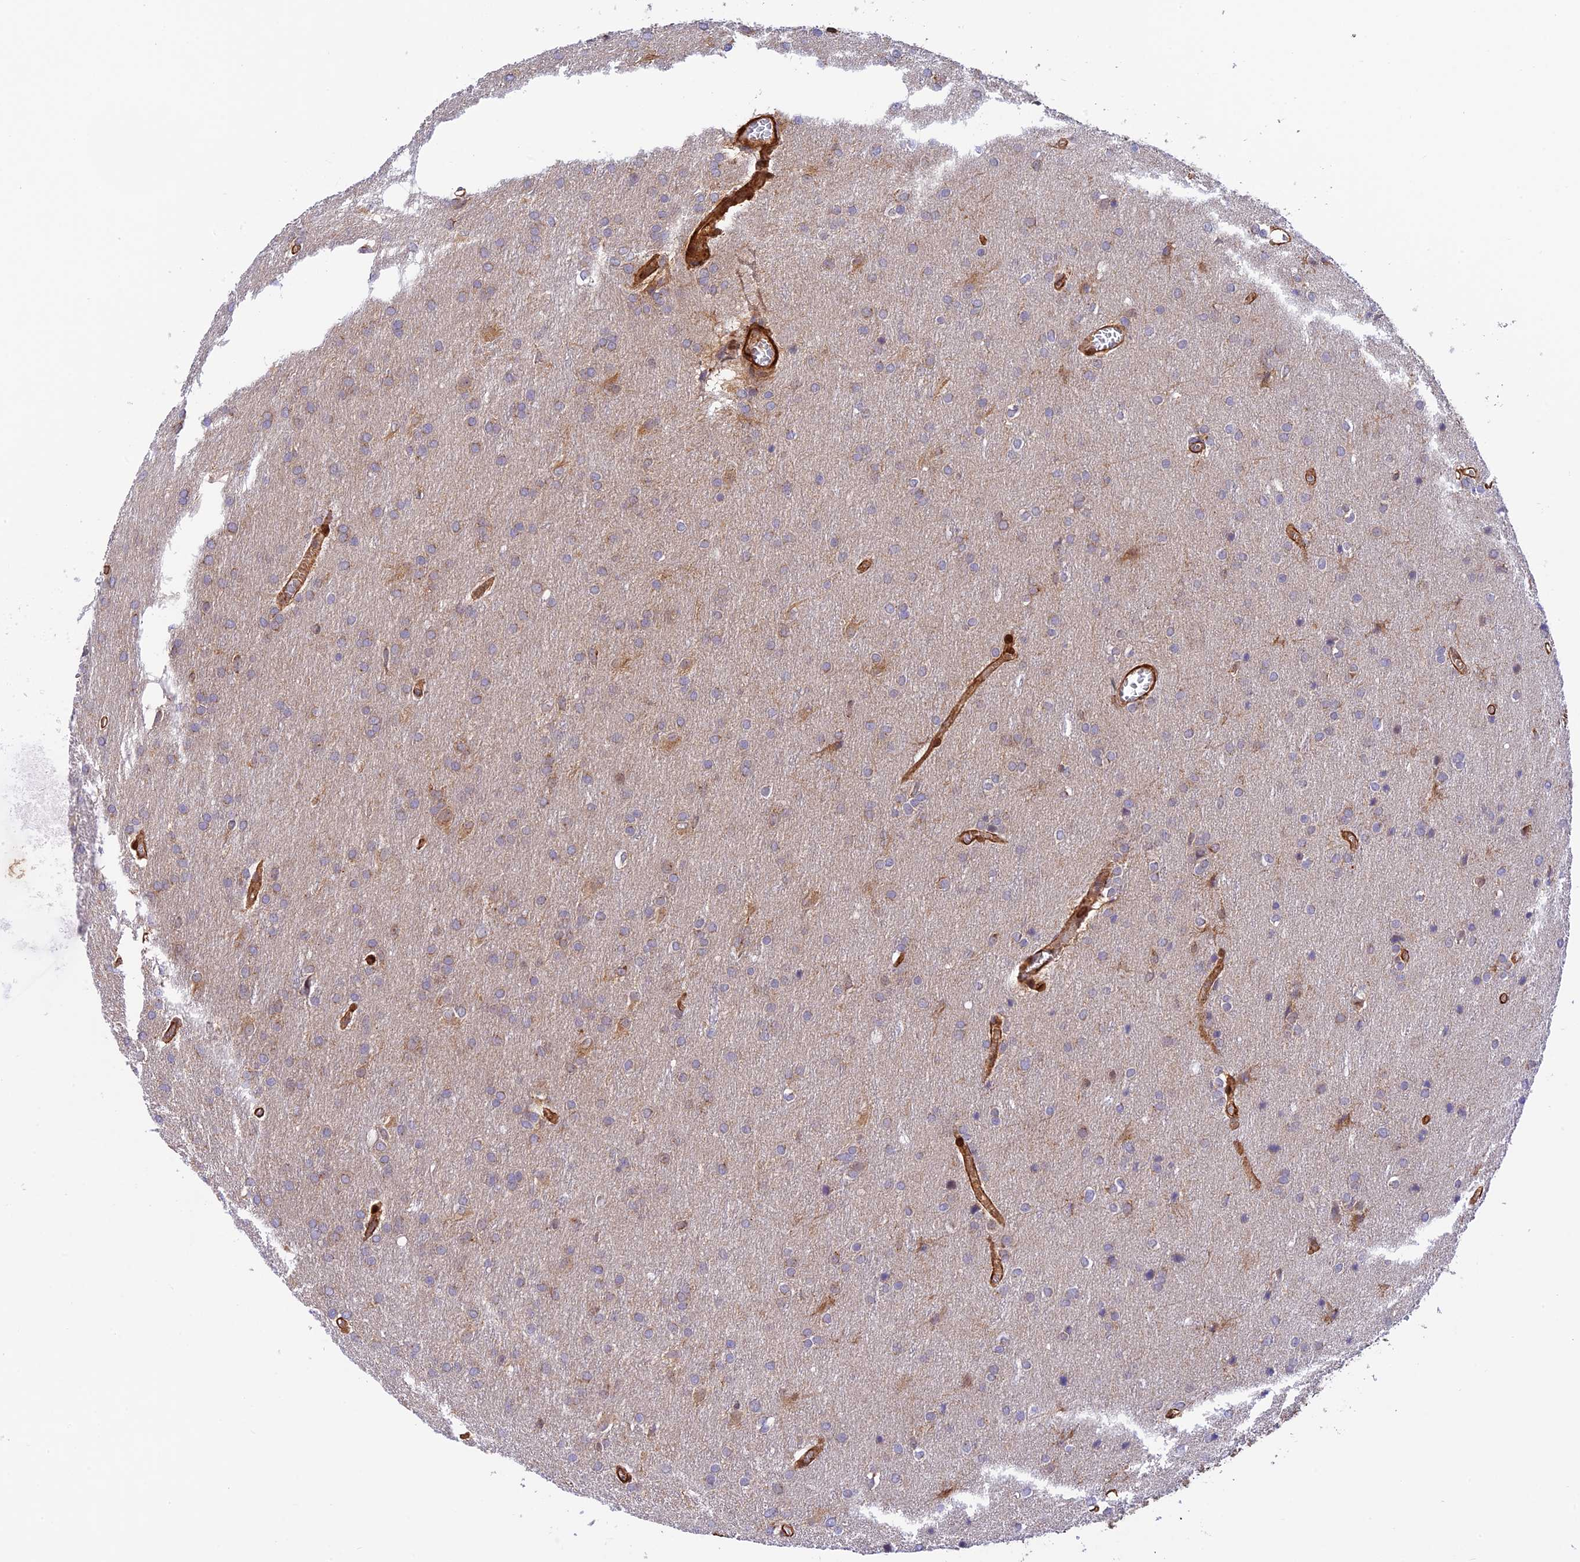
{"staining": {"intensity": "weak", "quantity": "25%-75%", "location": "cytoplasmic/membranous"}, "tissue": "glioma", "cell_type": "Tumor cells", "image_type": "cancer", "snomed": [{"axis": "morphology", "description": "Glioma, malignant, Low grade"}, {"axis": "topography", "description": "Brain"}], "caption": "Weak cytoplasmic/membranous staining for a protein is seen in approximately 25%-75% of tumor cells of low-grade glioma (malignant) using IHC.", "gene": "EVI5L", "patient": {"sex": "female", "age": 32}}